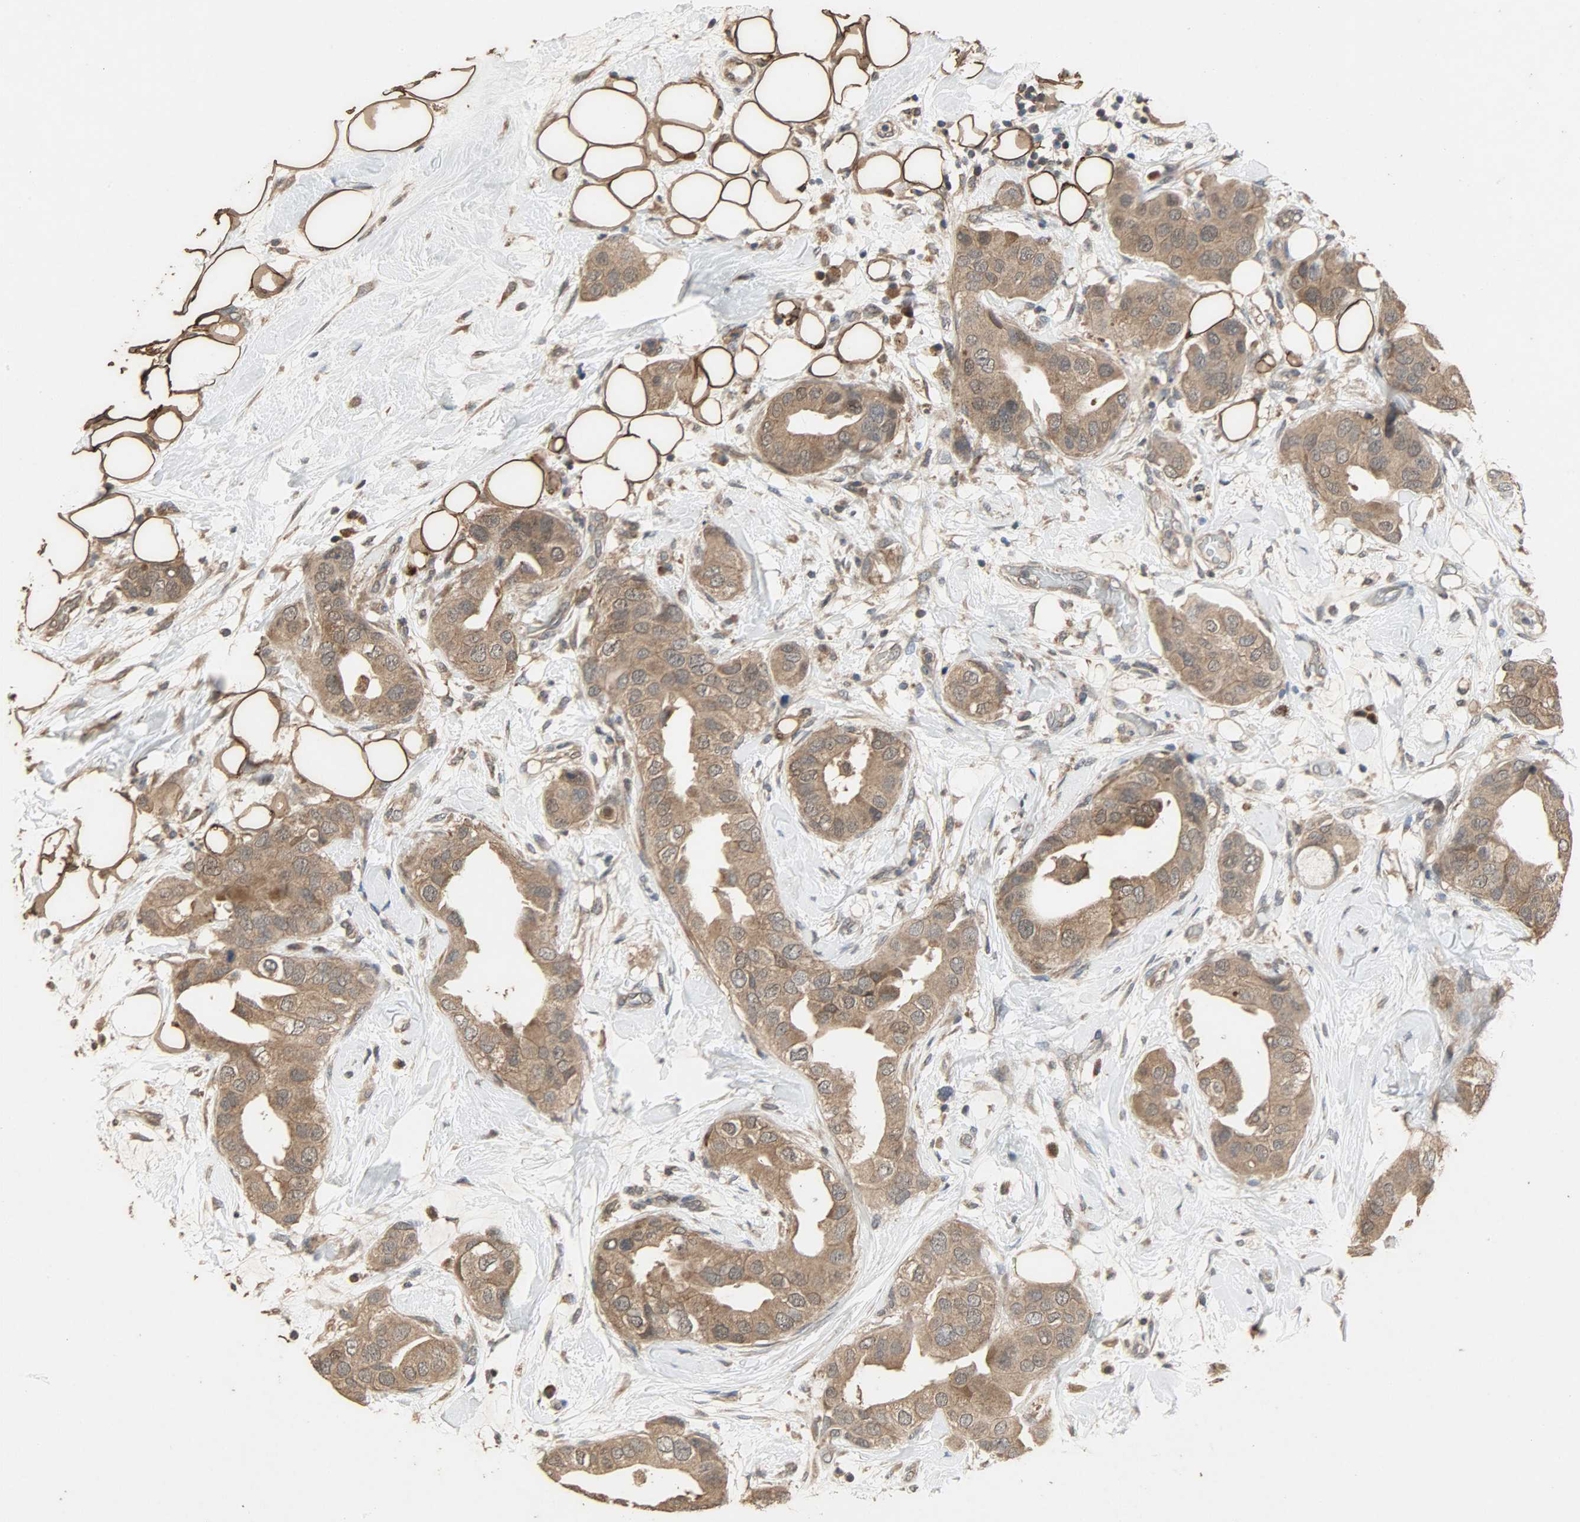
{"staining": {"intensity": "moderate", "quantity": ">75%", "location": "cytoplasmic/membranous"}, "tissue": "breast cancer", "cell_type": "Tumor cells", "image_type": "cancer", "snomed": [{"axis": "morphology", "description": "Duct carcinoma"}, {"axis": "topography", "description": "Breast"}], "caption": "Immunohistochemistry (IHC) histopathology image of neoplastic tissue: invasive ductal carcinoma (breast) stained using immunohistochemistry (IHC) displays medium levels of moderate protein expression localized specifically in the cytoplasmic/membranous of tumor cells, appearing as a cytoplasmic/membranous brown color.", "gene": "CDKN2C", "patient": {"sex": "female", "age": 40}}